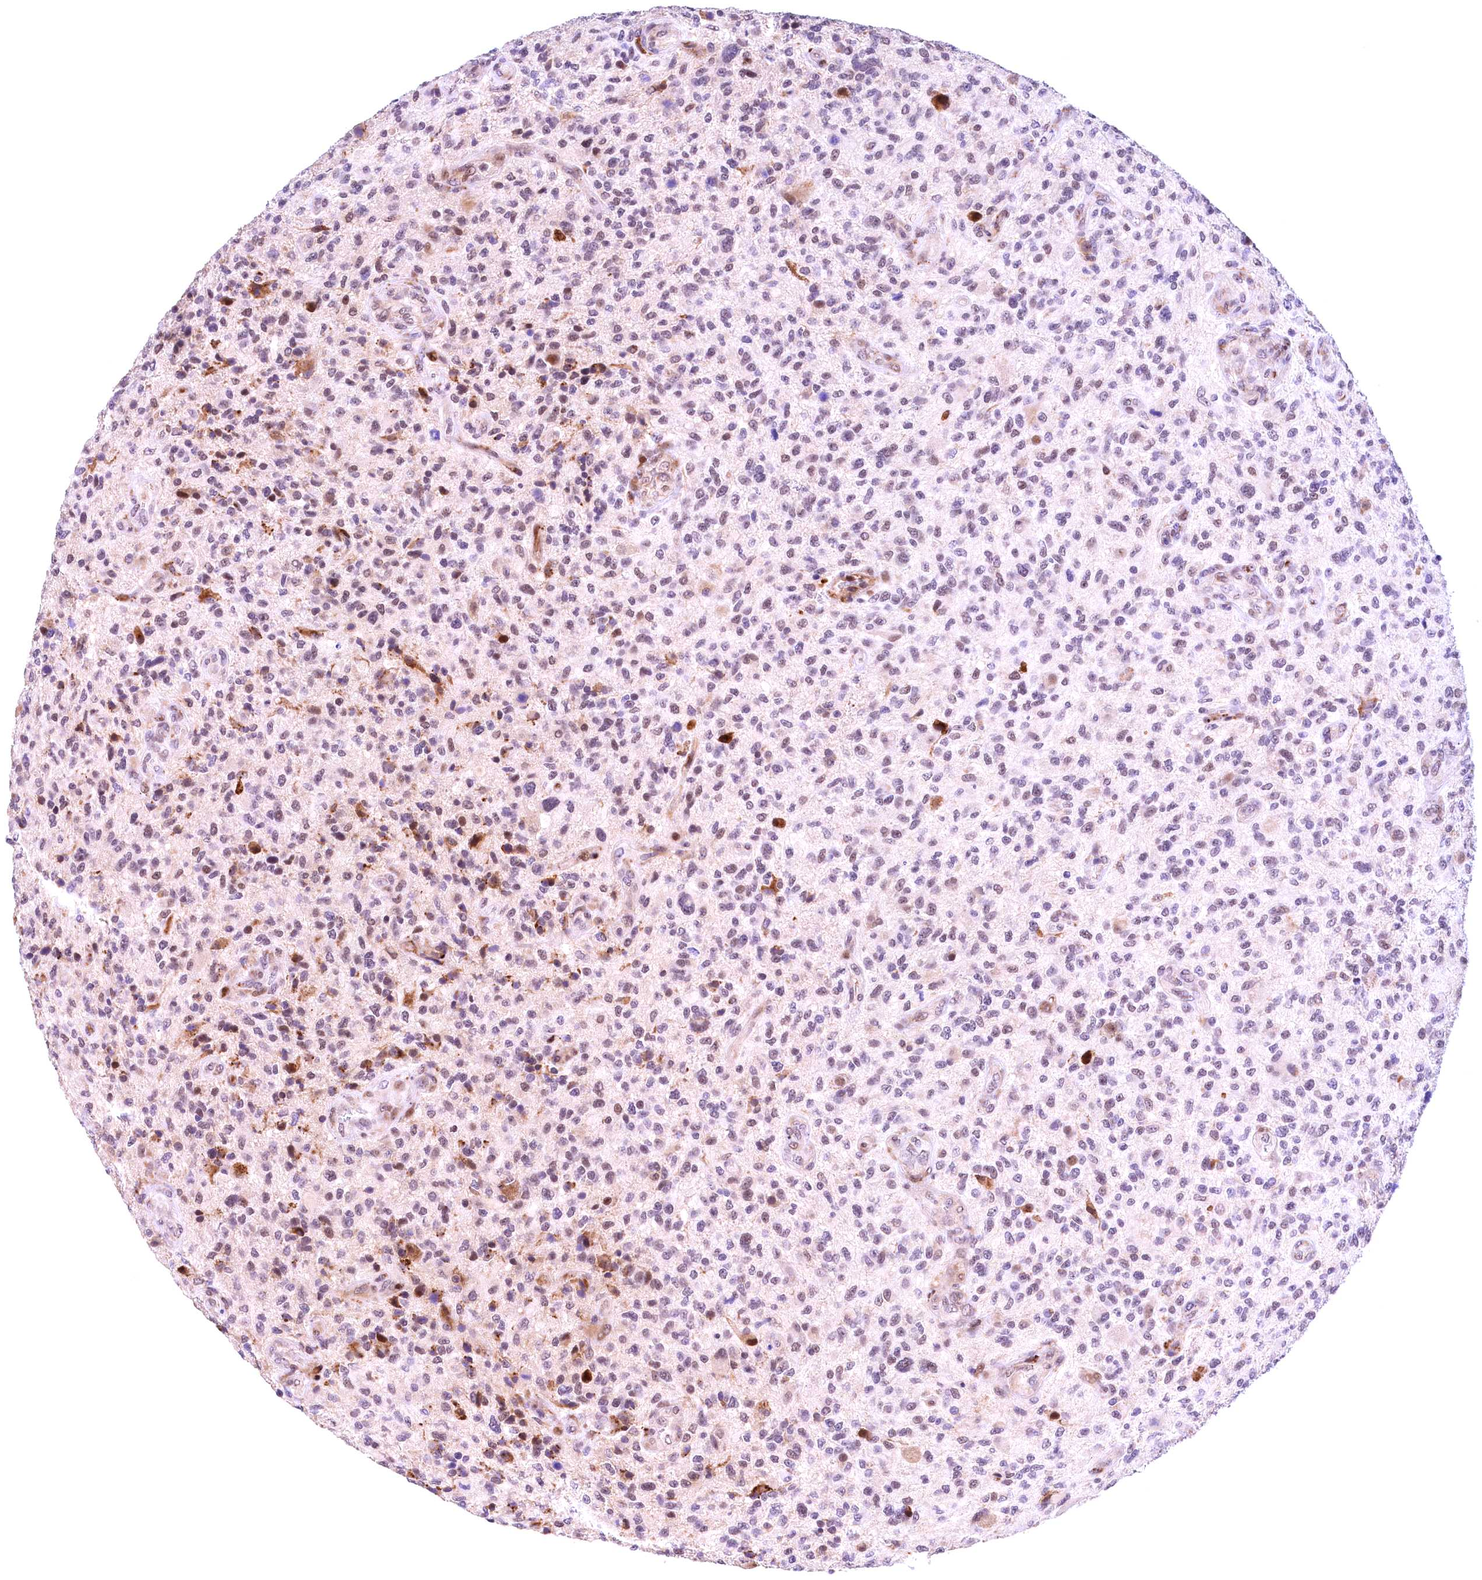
{"staining": {"intensity": "moderate", "quantity": "<25%", "location": "nuclear"}, "tissue": "glioma", "cell_type": "Tumor cells", "image_type": "cancer", "snomed": [{"axis": "morphology", "description": "Glioma, malignant, High grade"}, {"axis": "topography", "description": "Brain"}], "caption": "Human glioma stained with a brown dye shows moderate nuclear positive positivity in about <25% of tumor cells.", "gene": "FBXO45", "patient": {"sex": "male", "age": 47}}